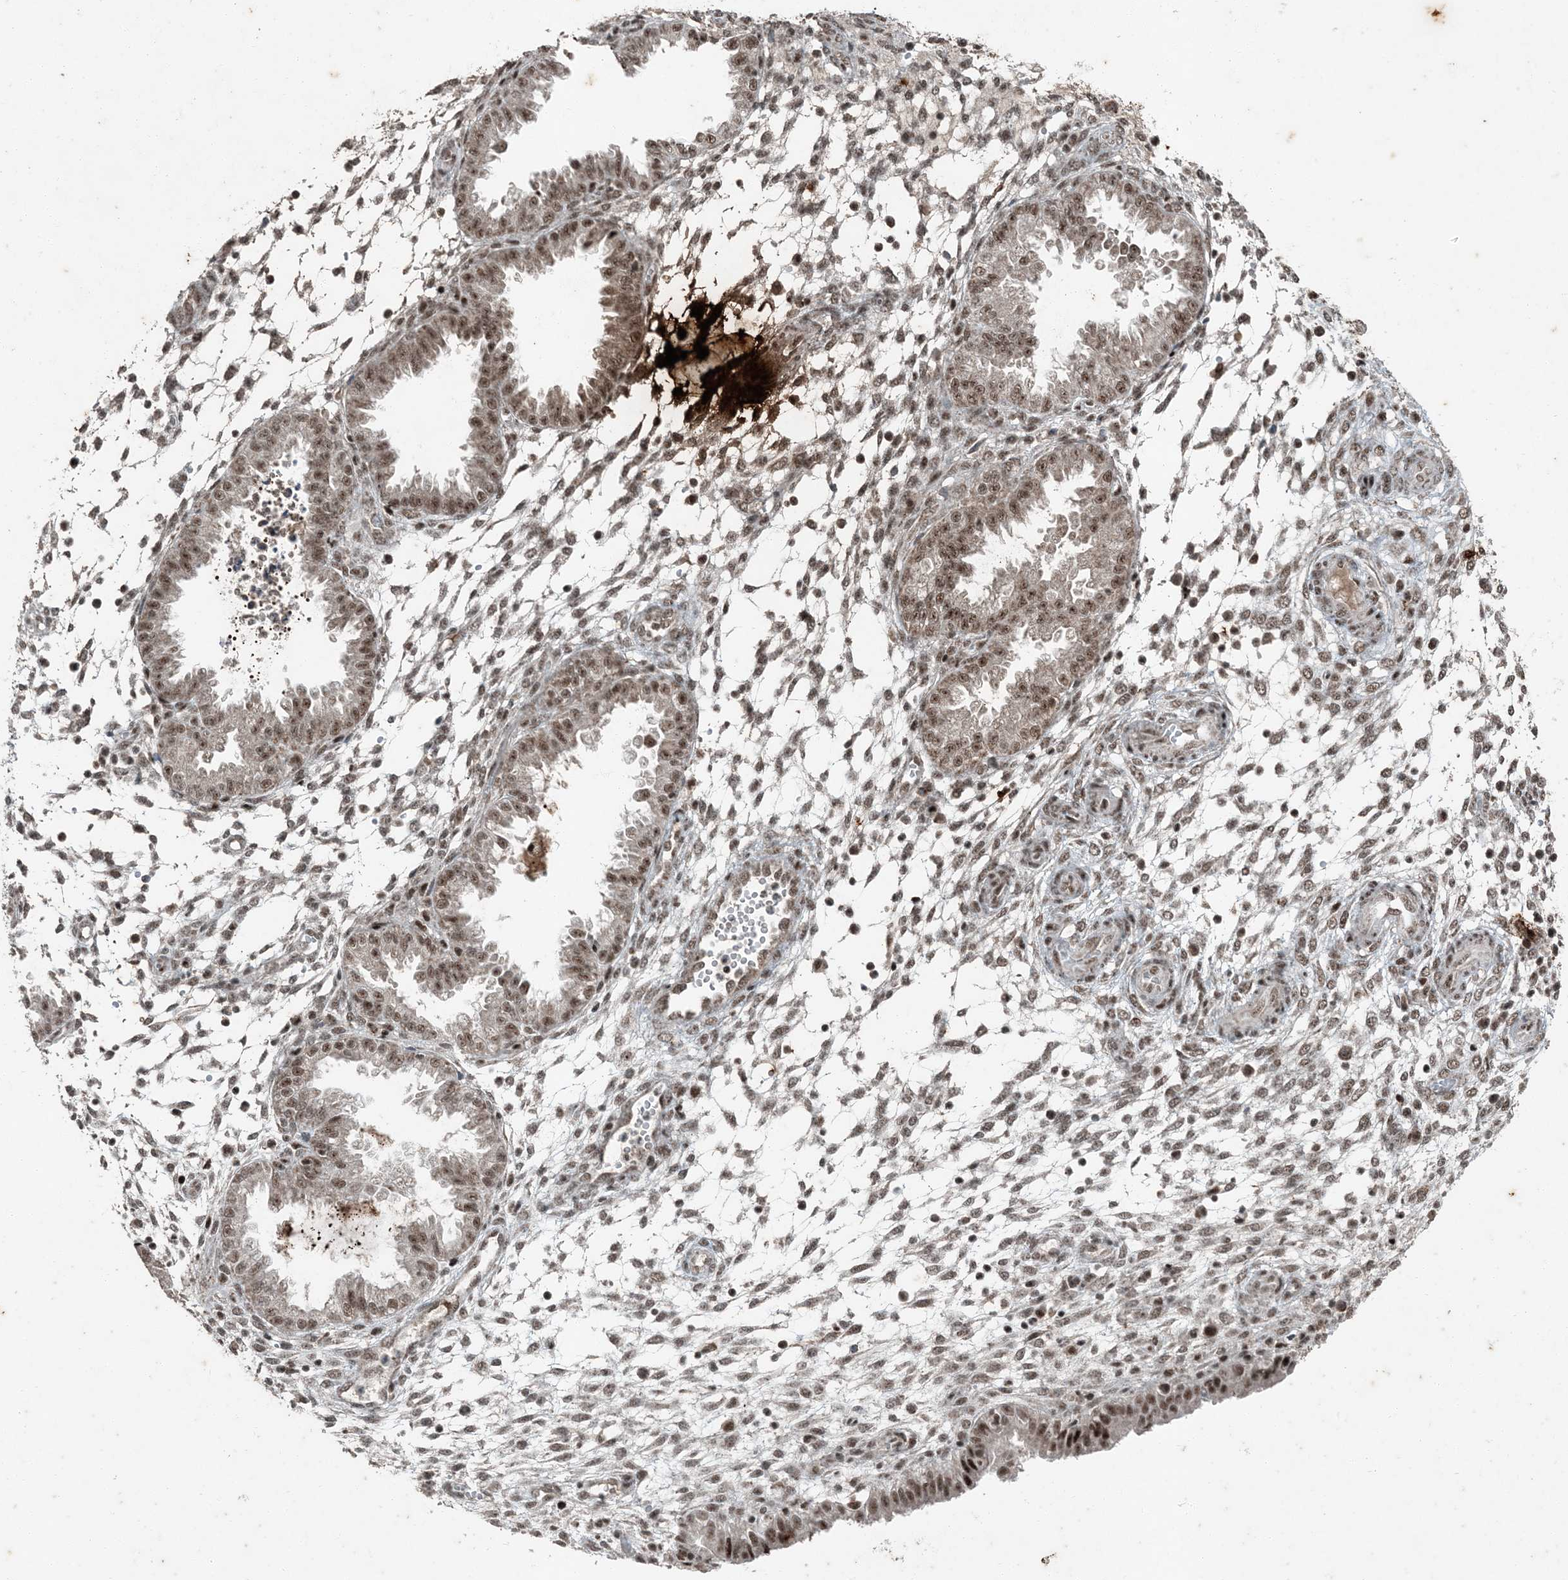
{"staining": {"intensity": "moderate", "quantity": "25%-75%", "location": "nuclear"}, "tissue": "endometrium", "cell_type": "Cells in endometrial stroma", "image_type": "normal", "snomed": [{"axis": "morphology", "description": "Normal tissue, NOS"}, {"axis": "topography", "description": "Endometrium"}], "caption": "DAB (3,3'-diaminobenzidine) immunohistochemical staining of unremarkable human endometrium reveals moderate nuclear protein expression in about 25%-75% of cells in endometrial stroma. (IHC, brightfield microscopy, high magnification).", "gene": "TADA2B", "patient": {"sex": "female", "age": 33}}